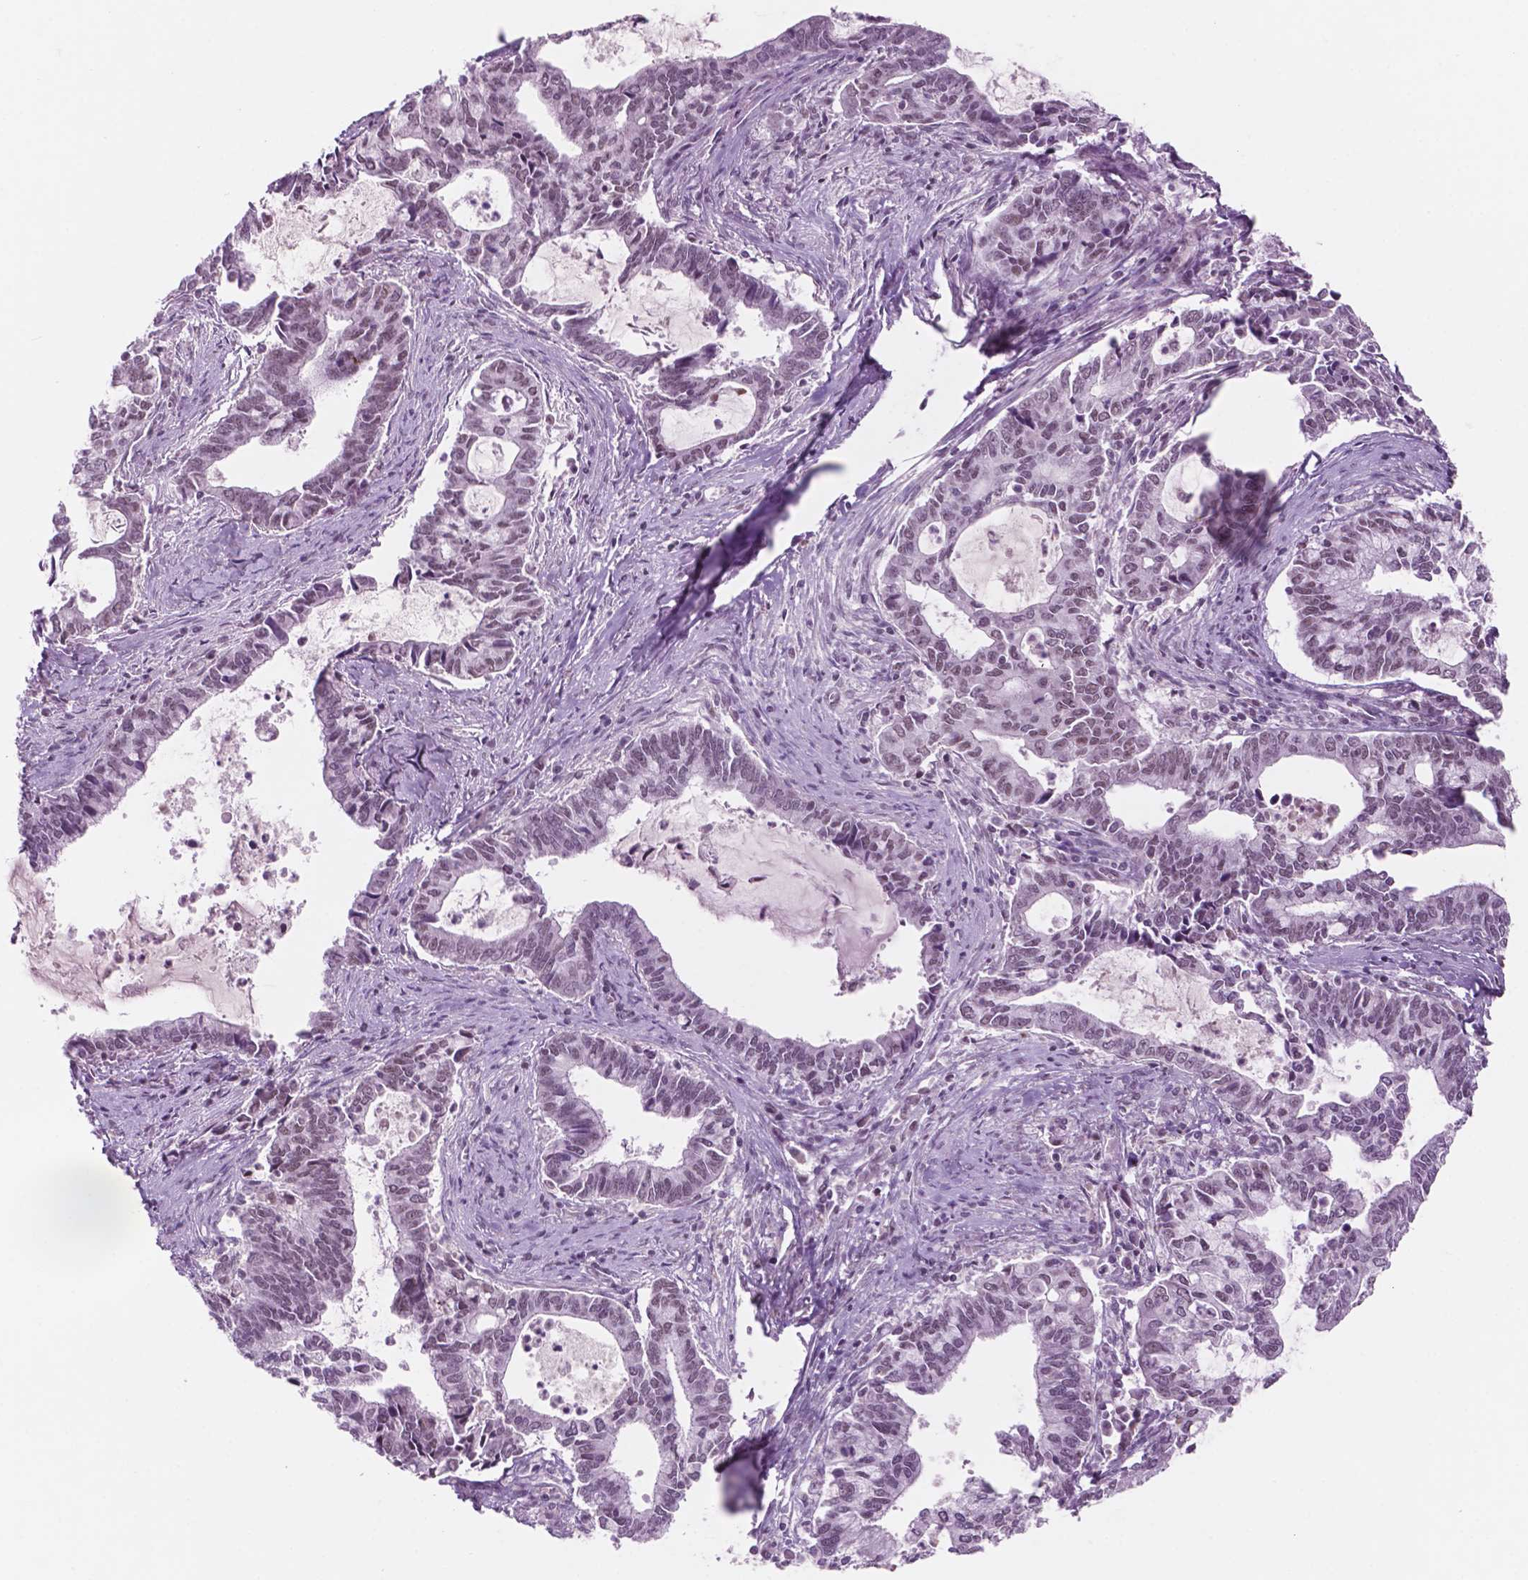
{"staining": {"intensity": "moderate", "quantity": "25%-75%", "location": "nuclear"}, "tissue": "cervical cancer", "cell_type": "Tumor cells", "image_type": "cancer", "snomed": [{"axis": "morphology", "description": "Adenocarcinoma, NOS"}, {"axis": "topography", "description": "Cervix"}], "caption": "Immunohistochemistry (IHC) histopathology image of human cervical adenocarcinoma stained for a protein (brown), which exhibits medium levels of moderate nuclear positivity in approximately 25%-75% of tumor cells.", "gene": "CTR9", "patient": {"sex": "female", "age": 42}}